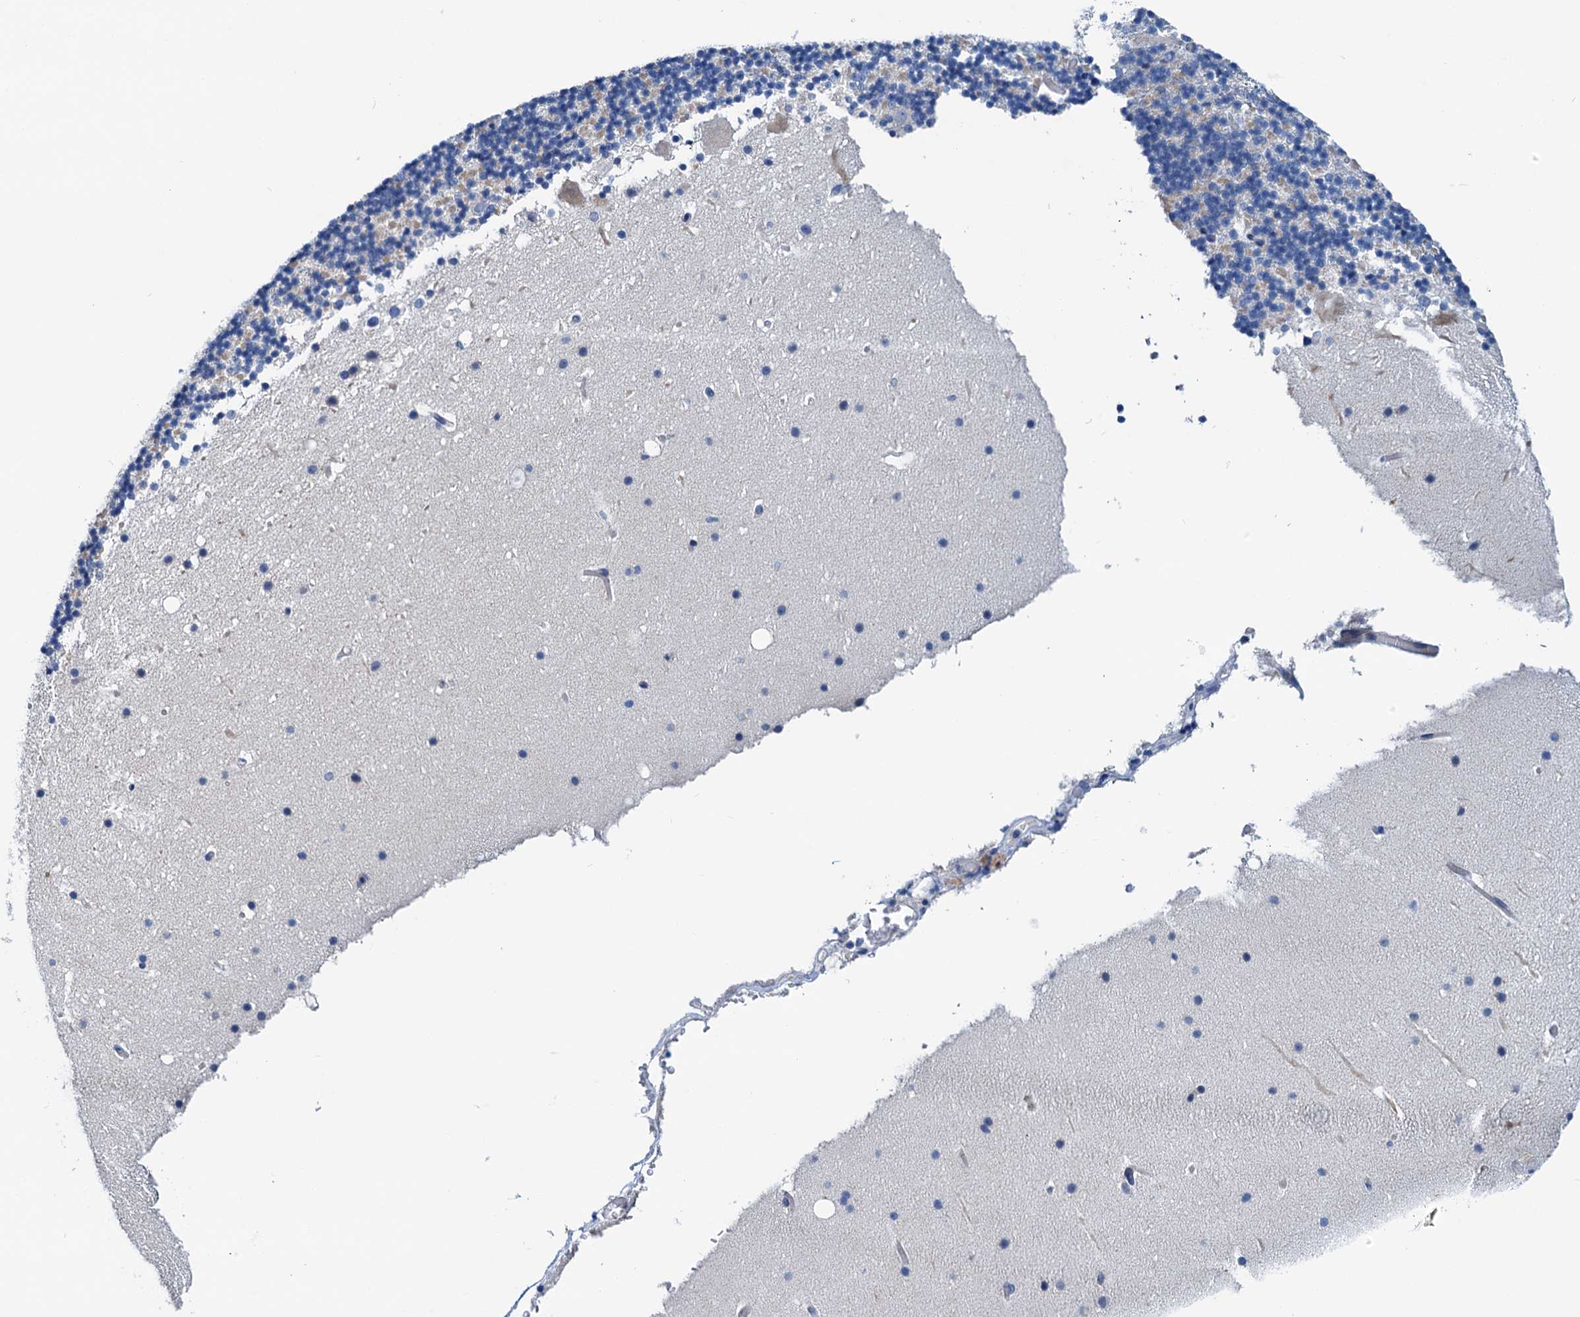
{"staining": {"intensity": "negative", "quantity": "none", "location": "none"}, "tissue": "cerebellum", "cell_type": "Cells in granular layer", "image_type": "normal", "snomed": [{"axis": "morphology", "description": "Normal tissue, NOS"}, {"axis": "topography", "description": "Cerebellum"}], "caption": "Immunohistochemistry image of benign cerebellum: human cerebellum stained with DAB exhibits no significant protein staining in cells in granular layer. (Stains: DAB (3,3'-diaminobenzidine) IHC with hematoxylin counter stain, Microscopy: brightfield microscopy at high magnification).", "gene": "KNDC1", "patient": {"sex": "male", "age": 57}}